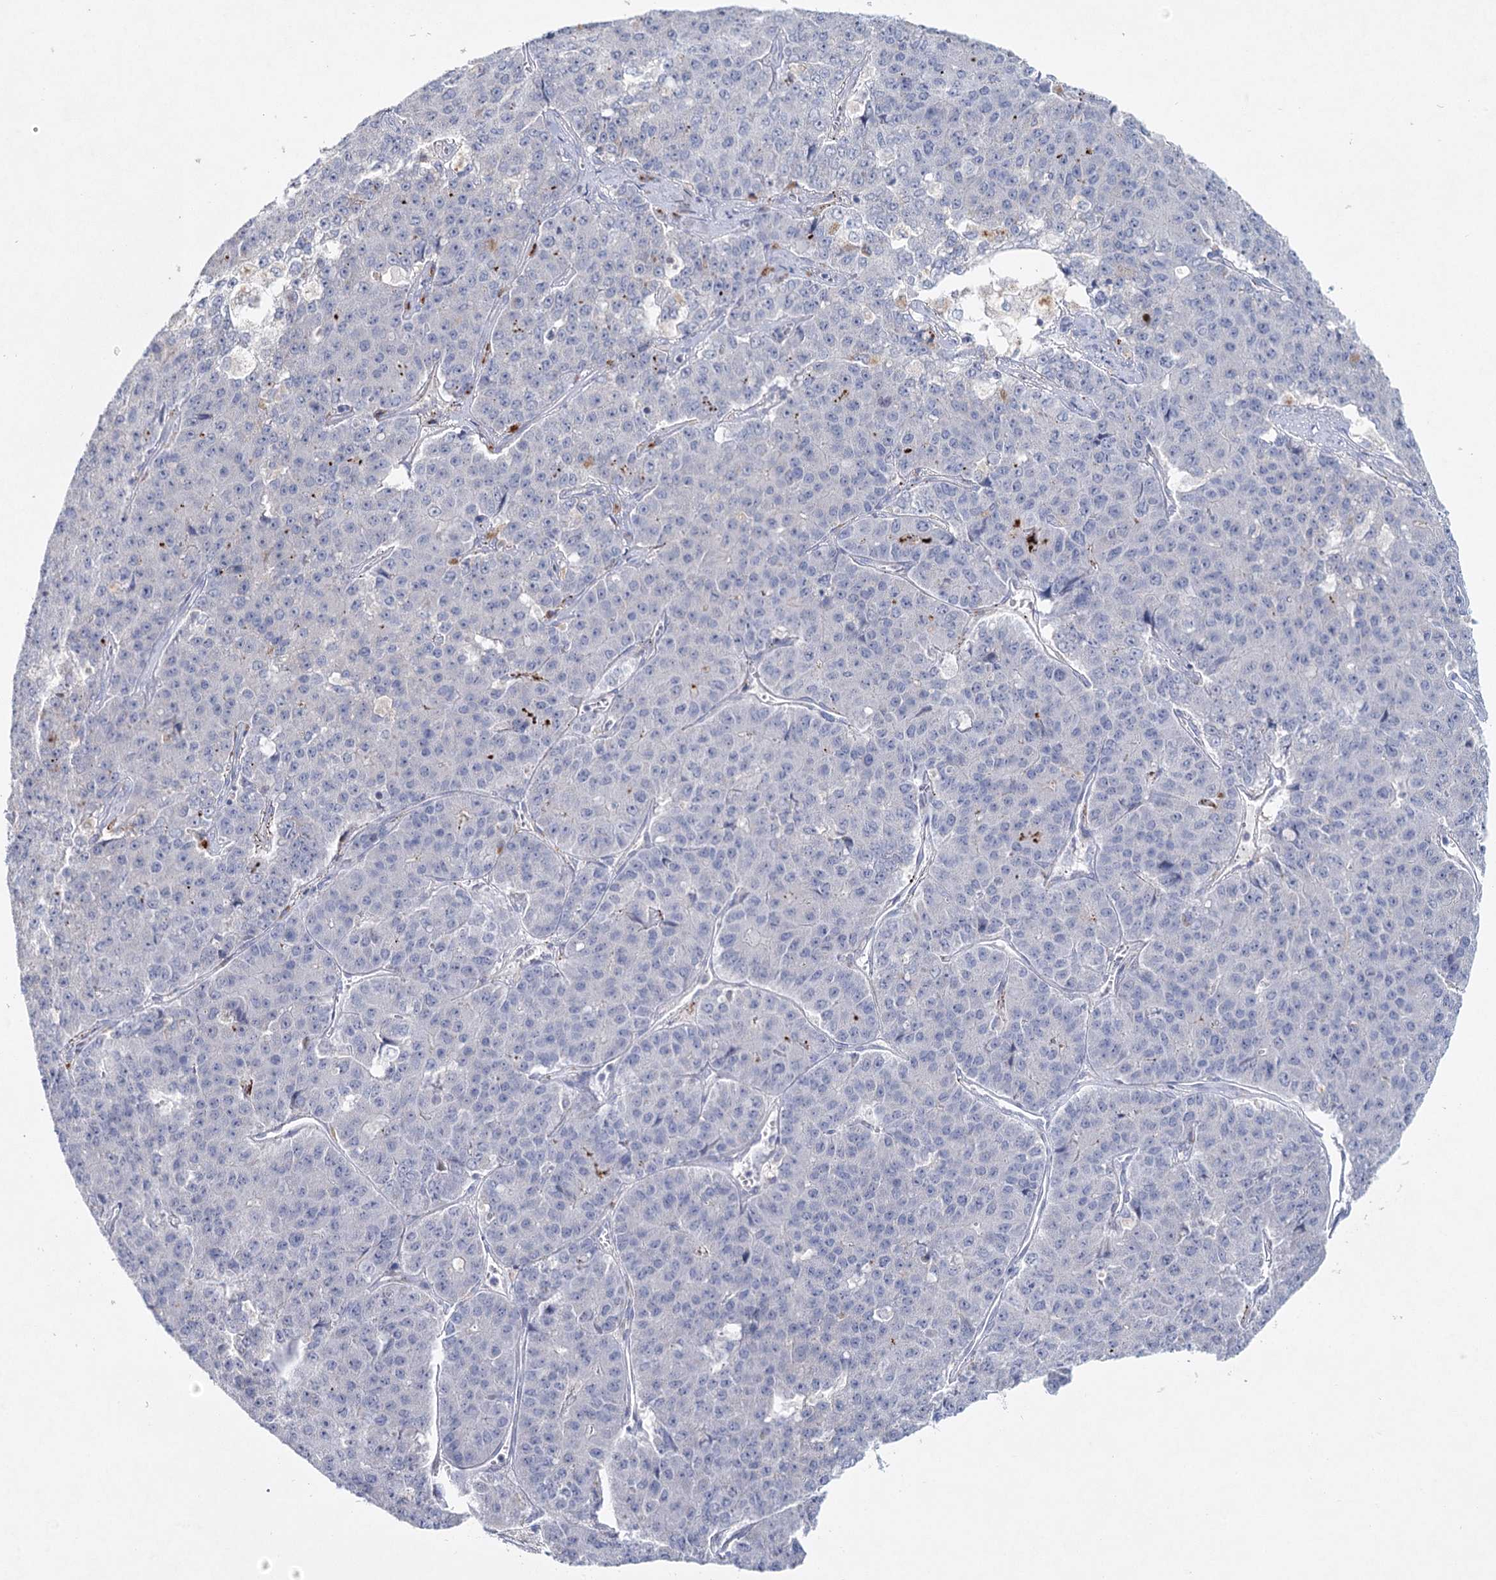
{"staining": {"intensity": "negative", "quantity": "none", "location": "none"}, "tissue": "pancreatic cancer", "cell_type": "Tumor cells", "image_type": "cancer", "snomed": [{"axis": "morphology", "description": "Adenocarcinoma, NOS"}, {"axis": "topography", "description": "Pancreas"}], "caption": "Protein analysis of adenocarcinoma (pancreatic) reveals no significant positivity in tumor cells. (DAB (3,3'-diaminobenzidine) immunohistochemistry (IHC) with hematoxylin counter stain).", "gene": "MAP3K13", "patient": {"sex": "male", "age": 50}}